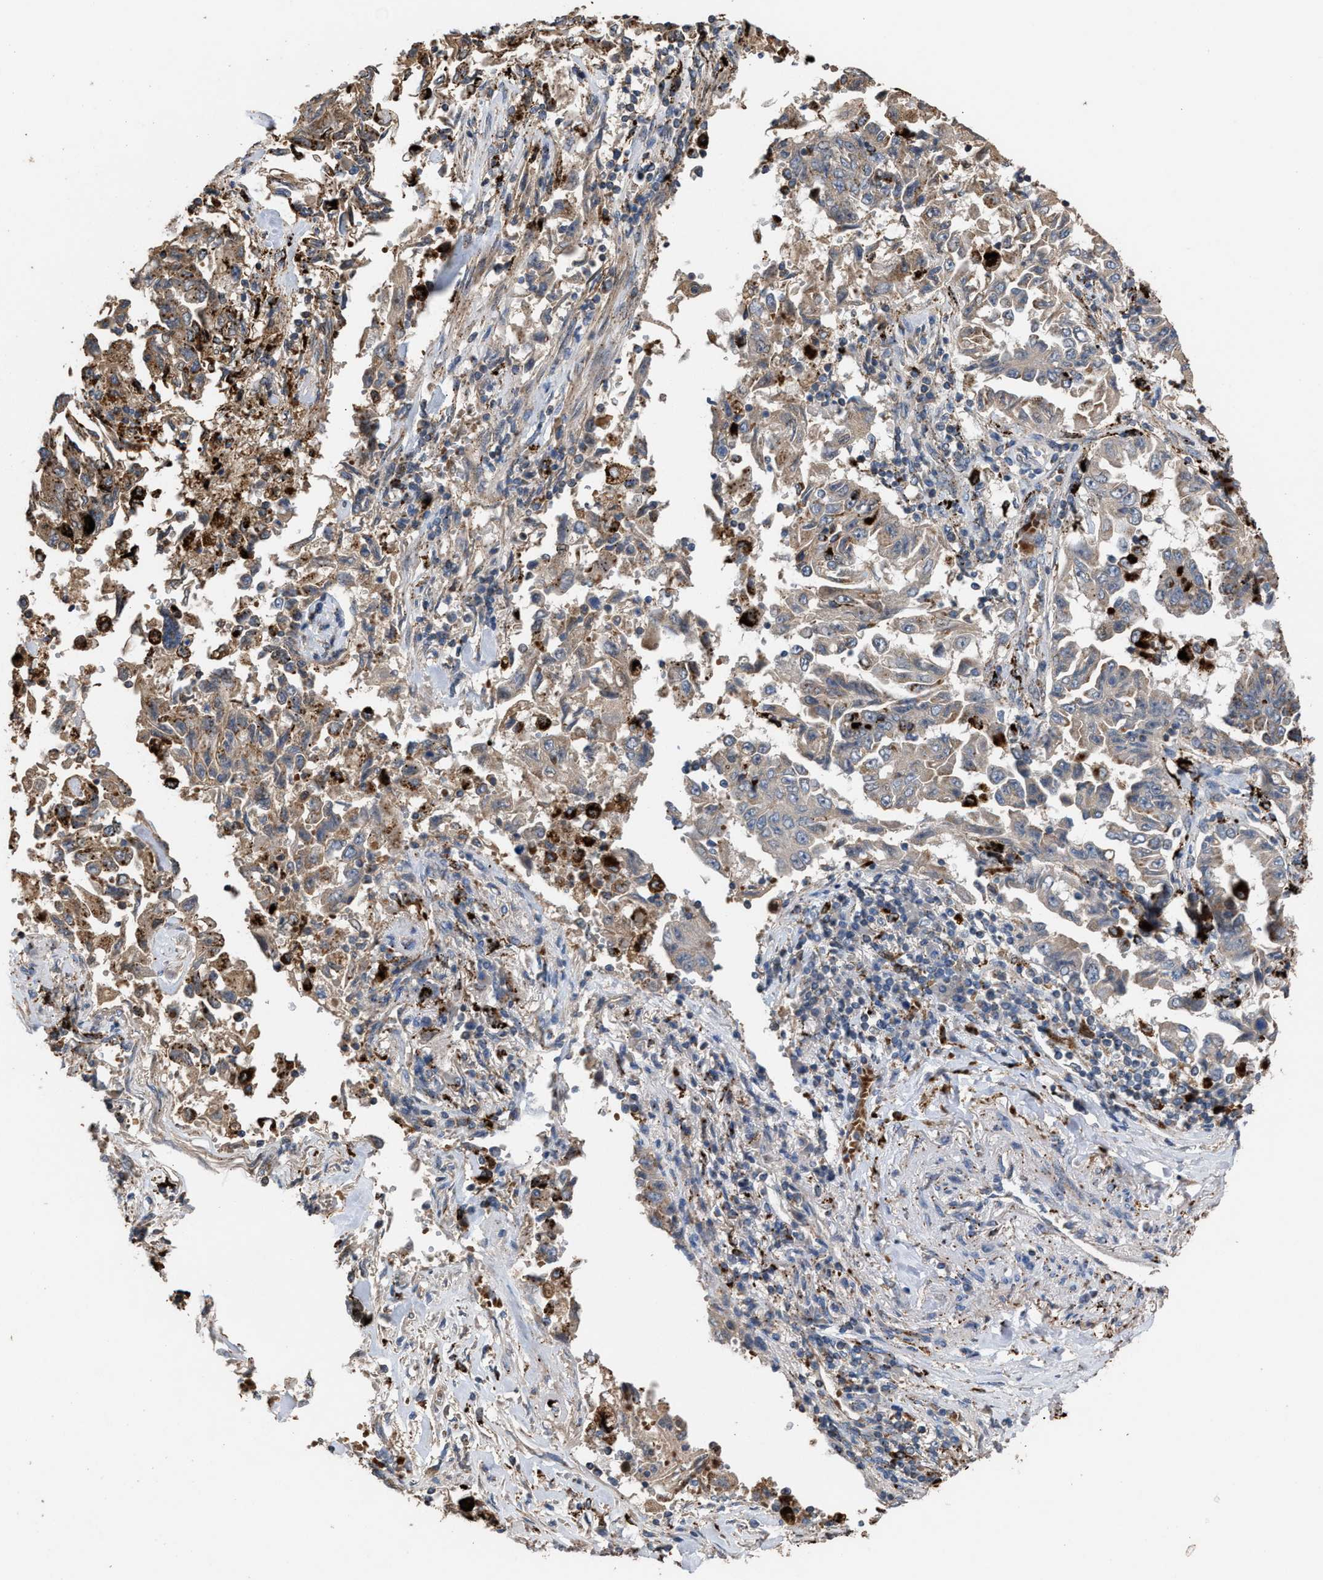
{"staining": {"intensity": "moderate", "quantity": "<25%", "location": "cytoplasmic/membranous"}, "tissue": "lung cancer", "cell_type": "Tumor cells", "image_type": "cancer", "snomed": [{"axis": "morphology", "description": "Adenocarcinoma, NOS"}, {"axis": "topography", "description": "Lung"}], "caption": "Adenocarcinoma (lung) stained for a protein exhibits moderate cytoplasmic/membranous positivity in tumor cells.", "gene": "ELMO3", "patient": {"sex": "female", "age": 51}}